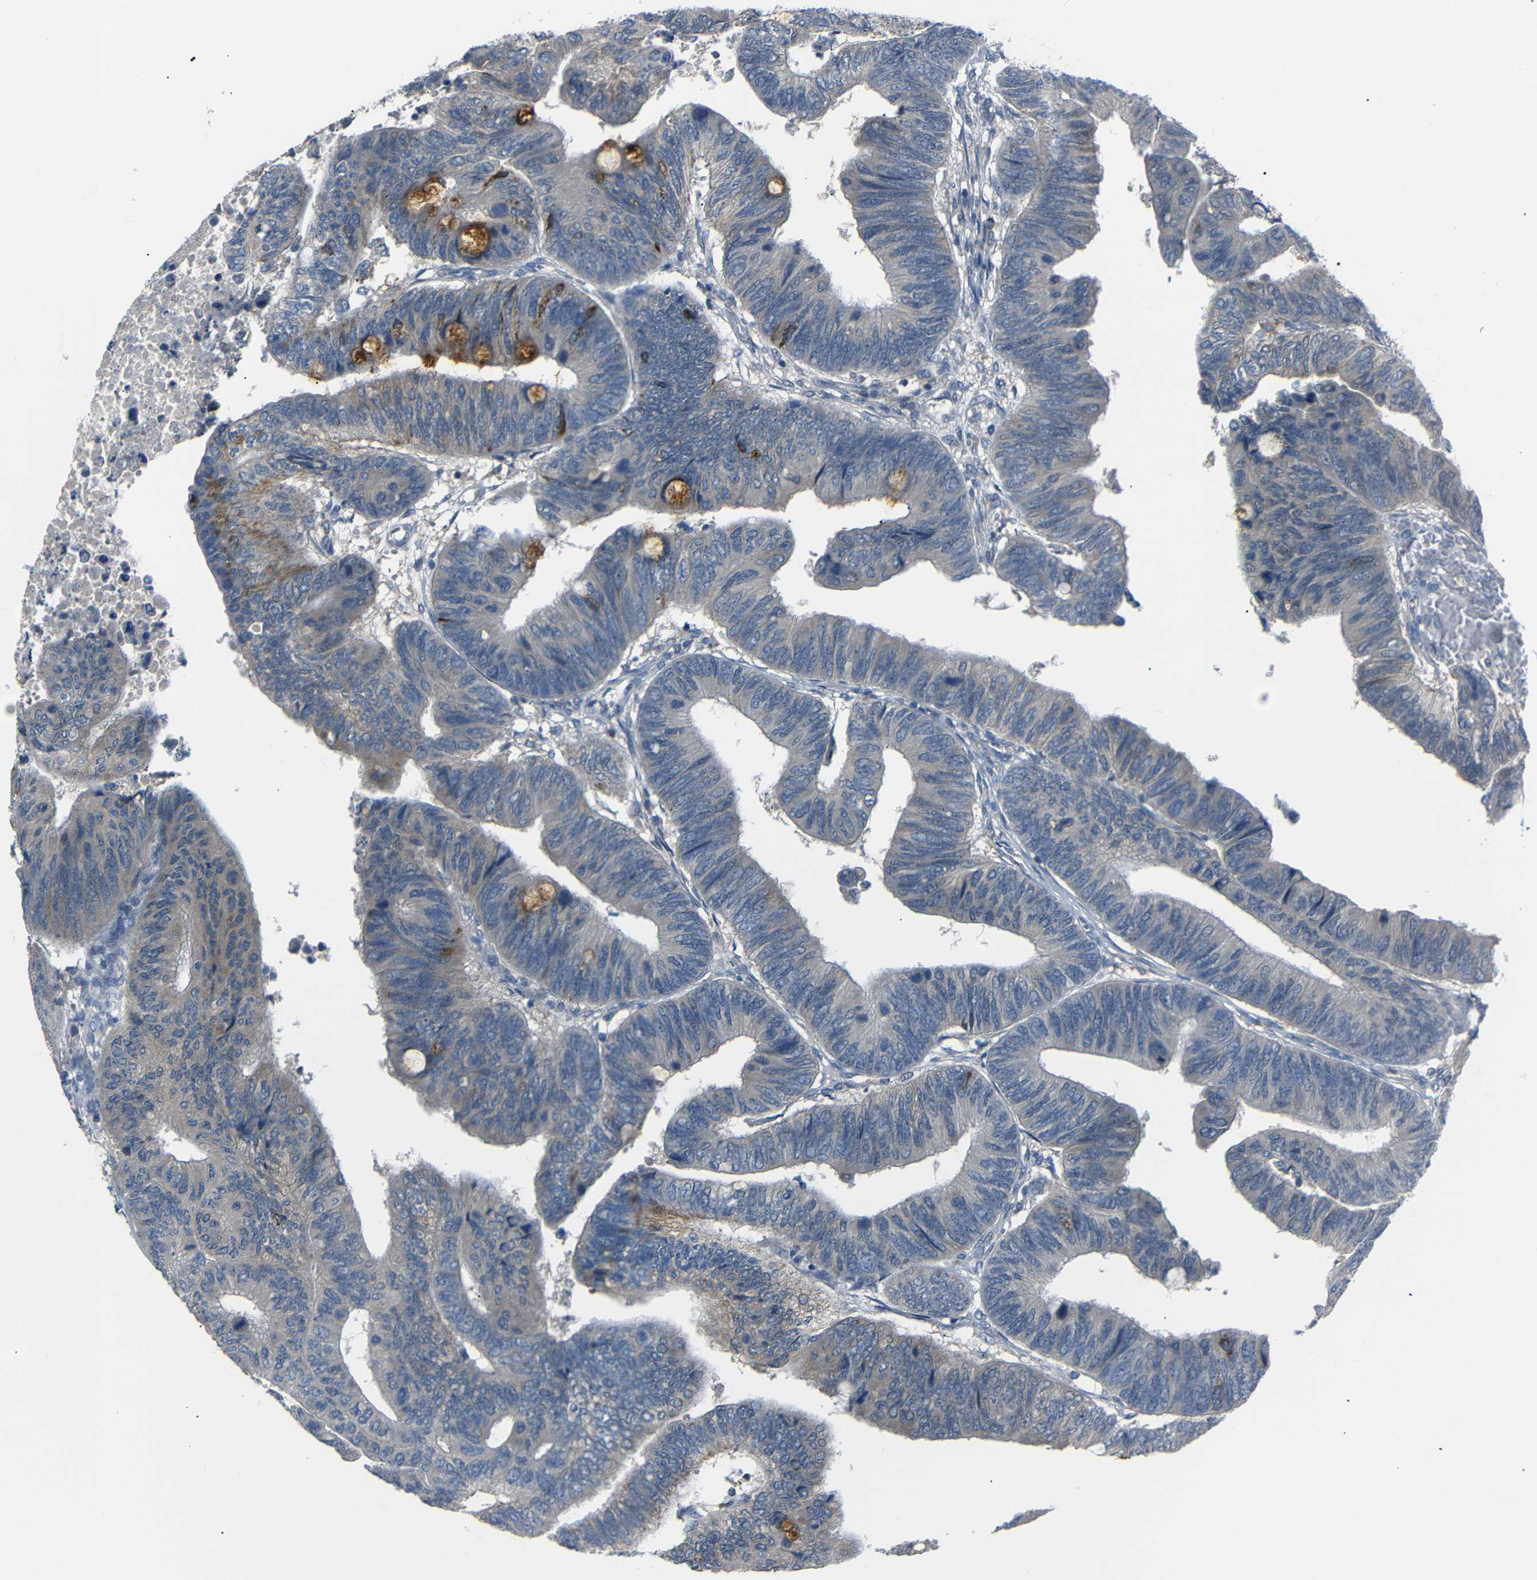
{"staining": {"intensity": "moderate", "quantity": "<25%", "location": "cytoplasmic/membranous"}, "tissue": "colorectal cancer", "cell_type": "Tumor cells", "image_type": "cancer", "snomed": [{"axis": "morphology", "description": "Normal tissue, NOS"}, {"axis": "morphology", "description": "Adenocarcinoma, NOS"}, {"axis": "topography", "description": "Rectum"}, {"axis": "topography", "description": "Peripheral nerve tissue"}], "caption": "Moderate cytoplasmic/membranous protein staining is present in approximately <25% of tumor cells in colorectal cancer. (Brightfield microscopy of DAB IHC at high magnification).", "gene": "C6orf89", "patient": {"sex": "male", "age": 92}}